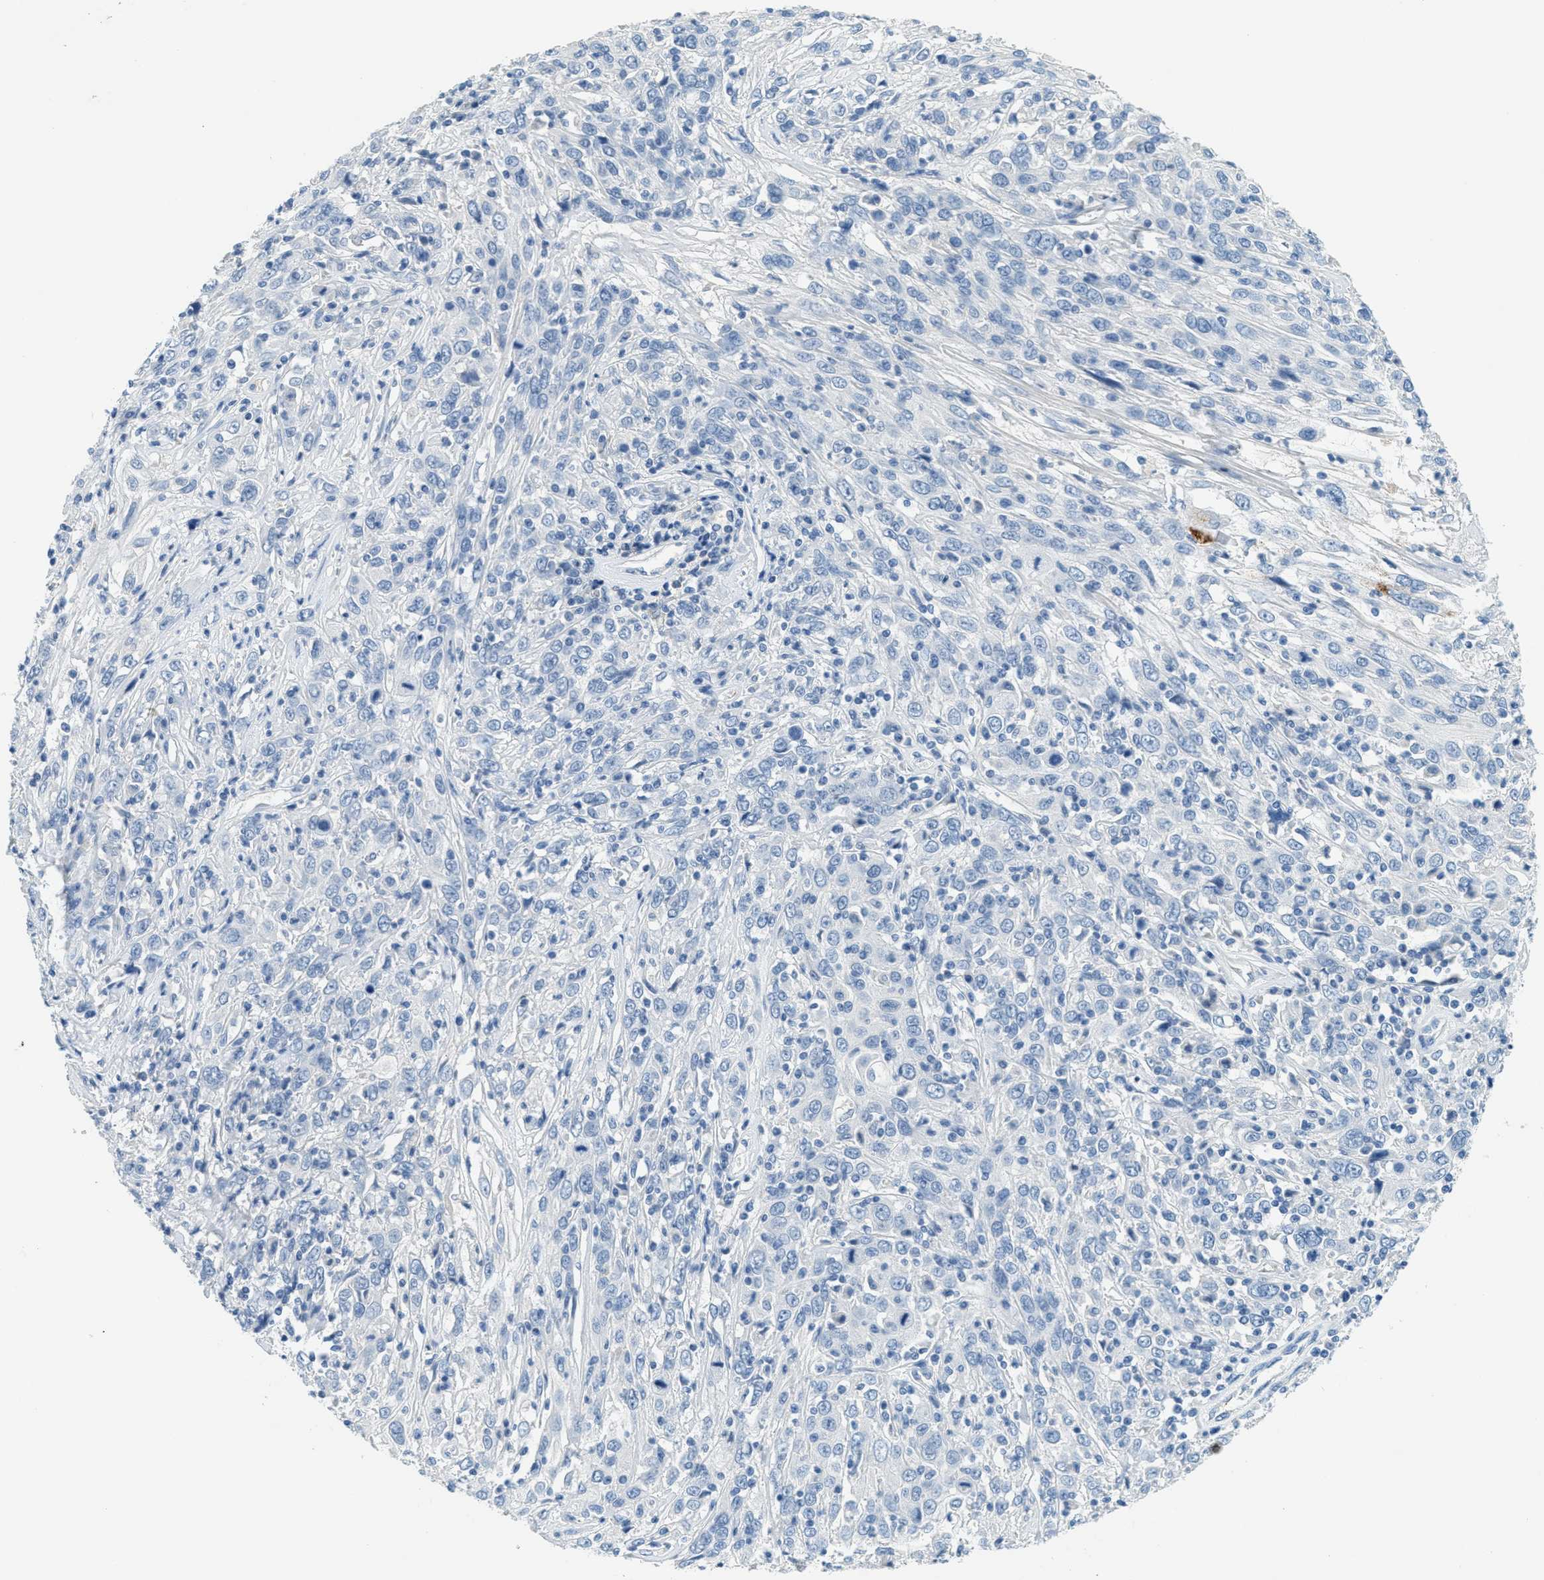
{"staining": {"intensity": "negative", "quantity": "none", "location": "none"}, "tissue": "cervical cancer", "cell_type": "Tumor cells", "image_type": "cancer", "snomed": [{"axis": "morphology", "description": "Squamous cell carcinoma, NOS"}, {"axis": "topography", "description": "Cervix"}], "caption": "Immunohistochemistry histopathology image of human cervical cancer stained for a protein (brown), which exhibits no staining in tumor cells.", "gene": "A2M", "patient": {"sex": "female", "age": 46}}